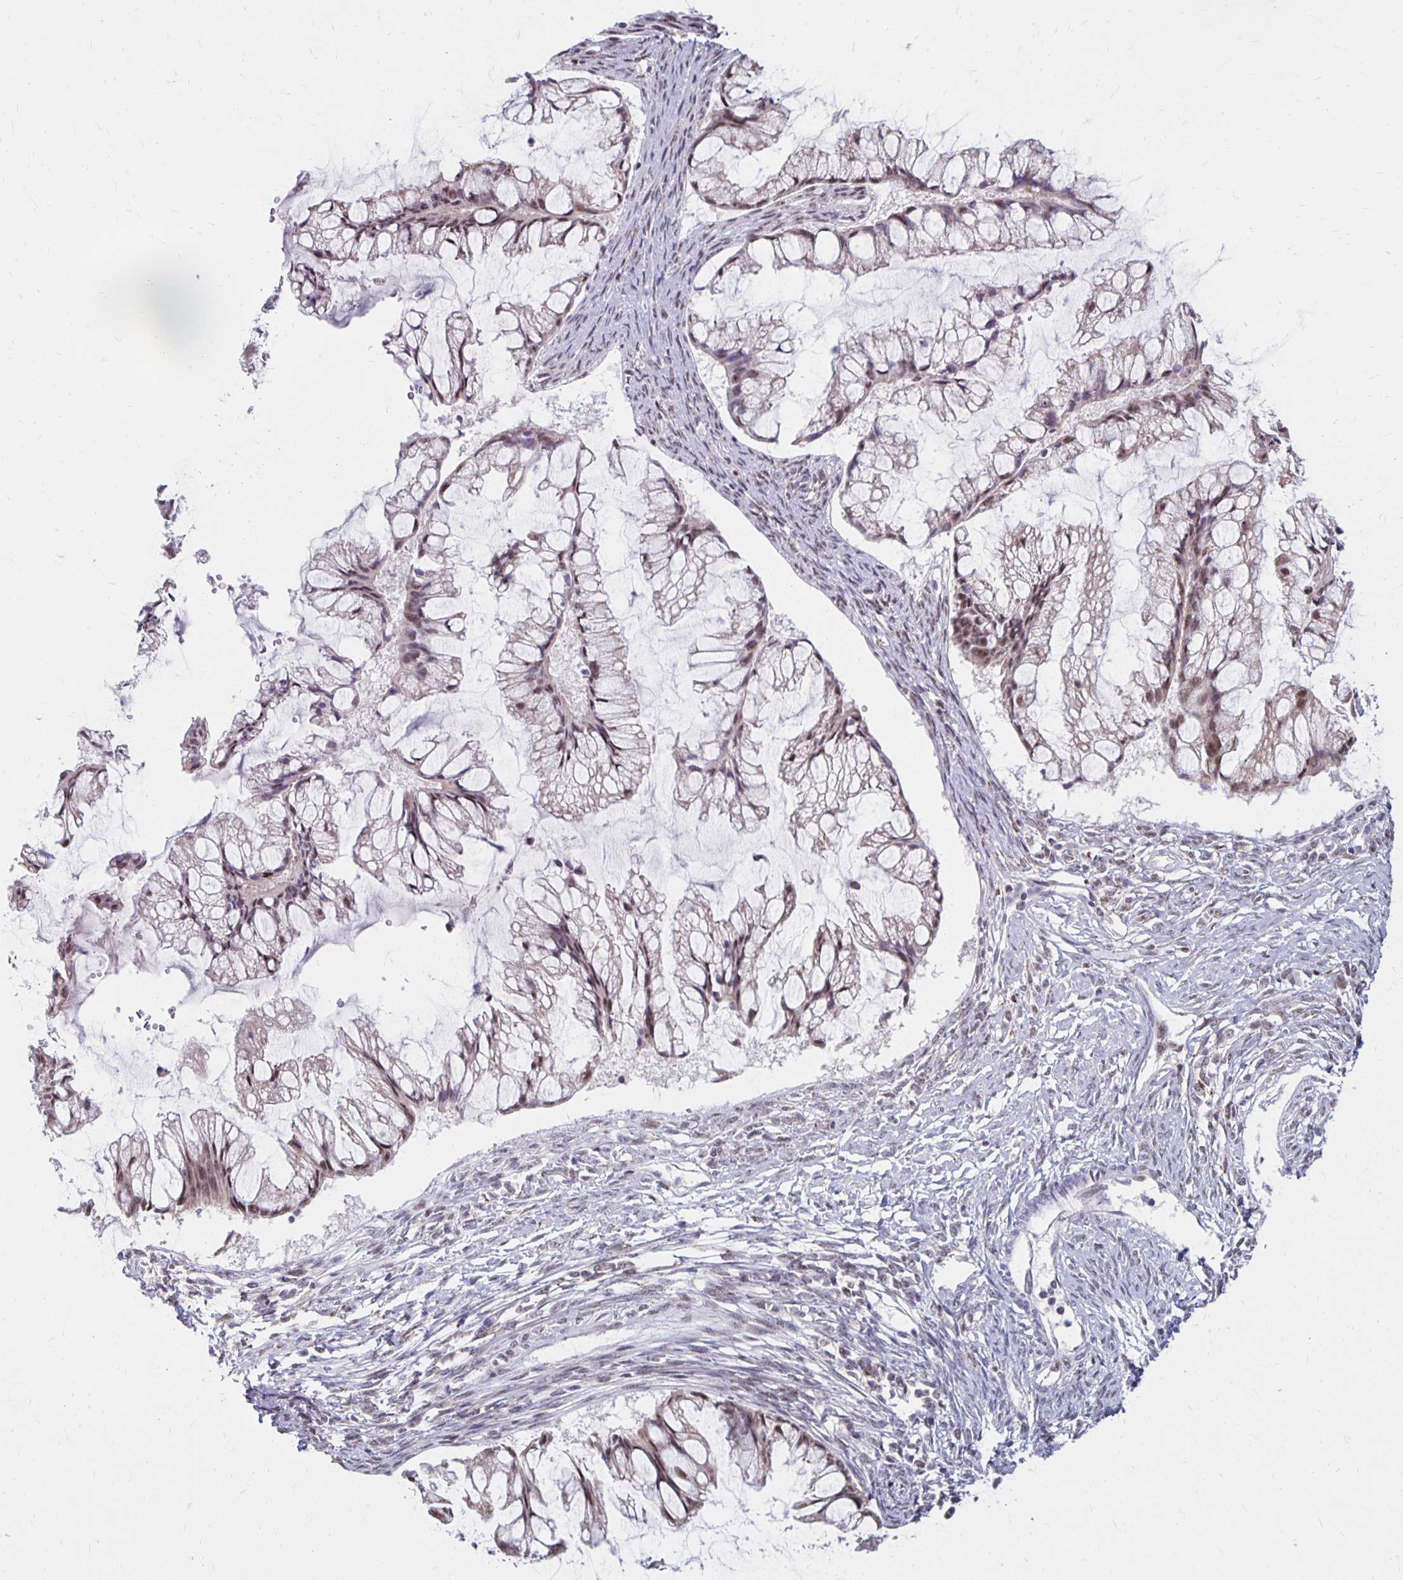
{"staining": {"intensity": "weak", "quantity": "<25%", "location": "nuclear"}, "tissue": "ovarian cancer", "cell_type": "Tumor cells", "image_type": "cancer", "snomed": [{"axis": "morphology", "description": "Cystadenocarcinoma, mucinous, NOS"}, {"axis": "topography", "description": "Ovary"}], "caption": "Protein analysis of ovarian cancer demonstrates no significant expression in tumor cells. The staining was performed using DAB (3,3'-diaminobenzidine) to visualize the protein expression in brown, while the nuclei were stained in blue with hematoxylin (Magnification: 20x).", "gene": "DAGLA", "patient": {"sex": "female", "age": 73}}